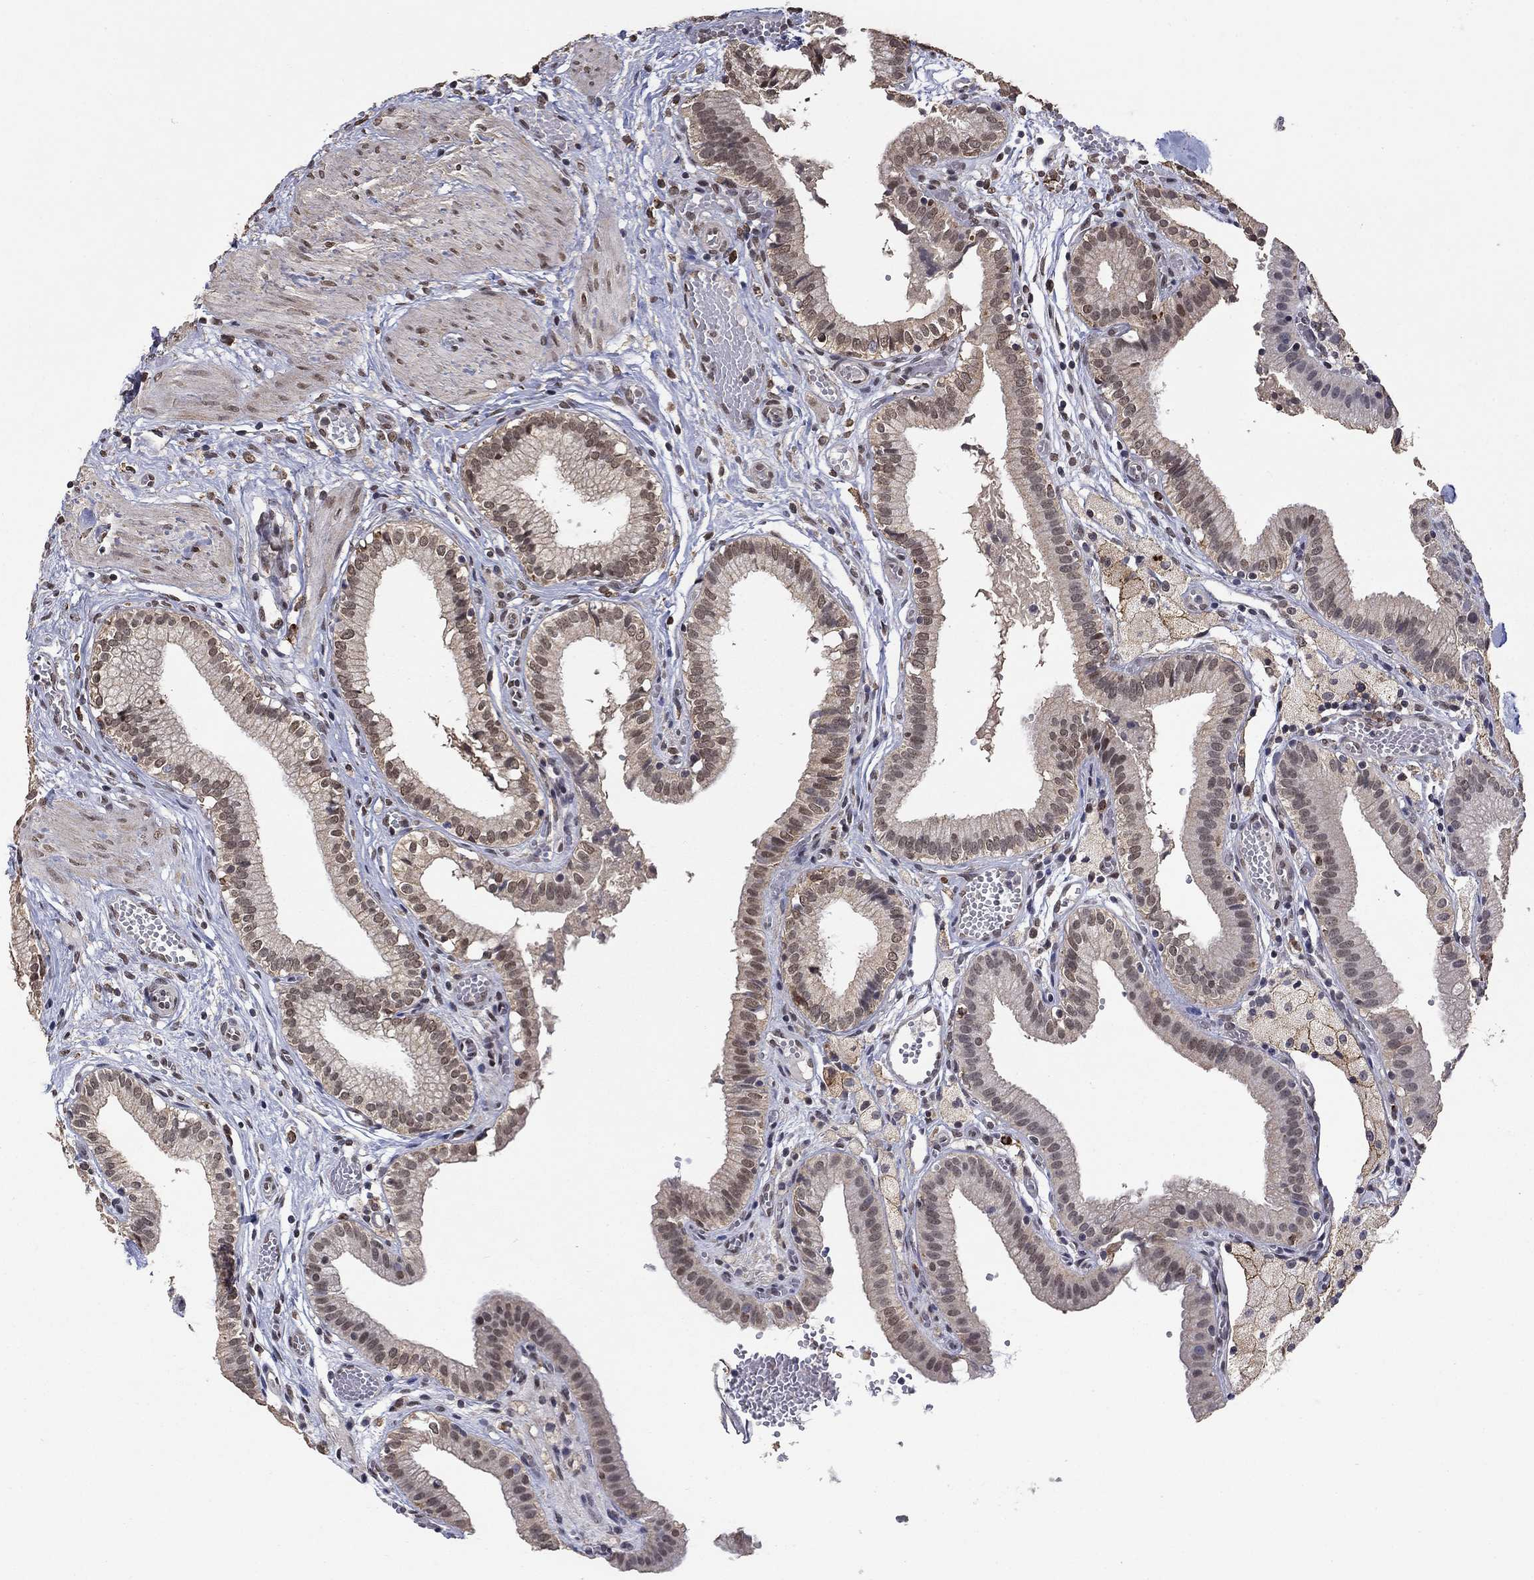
{"staining": {"intensity": "weak", "quantity": "25%-75%", "location": "nuclear"}, "tissue": "gallbladder", "cell_type": "Glandular cells", "image_type": "normal", "snomed": [{"axis": "morphology", "description": "Normal tissue, NOS"}, {"axis": "topography", "description": "Gallbladder"}], "caption": "Immunohistochemistry image of normal gallbladder stained for a protein (brown), which demonstrates low levels of weak nuclear positivity in about 25%-75% of glandular cells.", "gene": "GRIA3", "patient": {"sex": "female", "age": 24}}